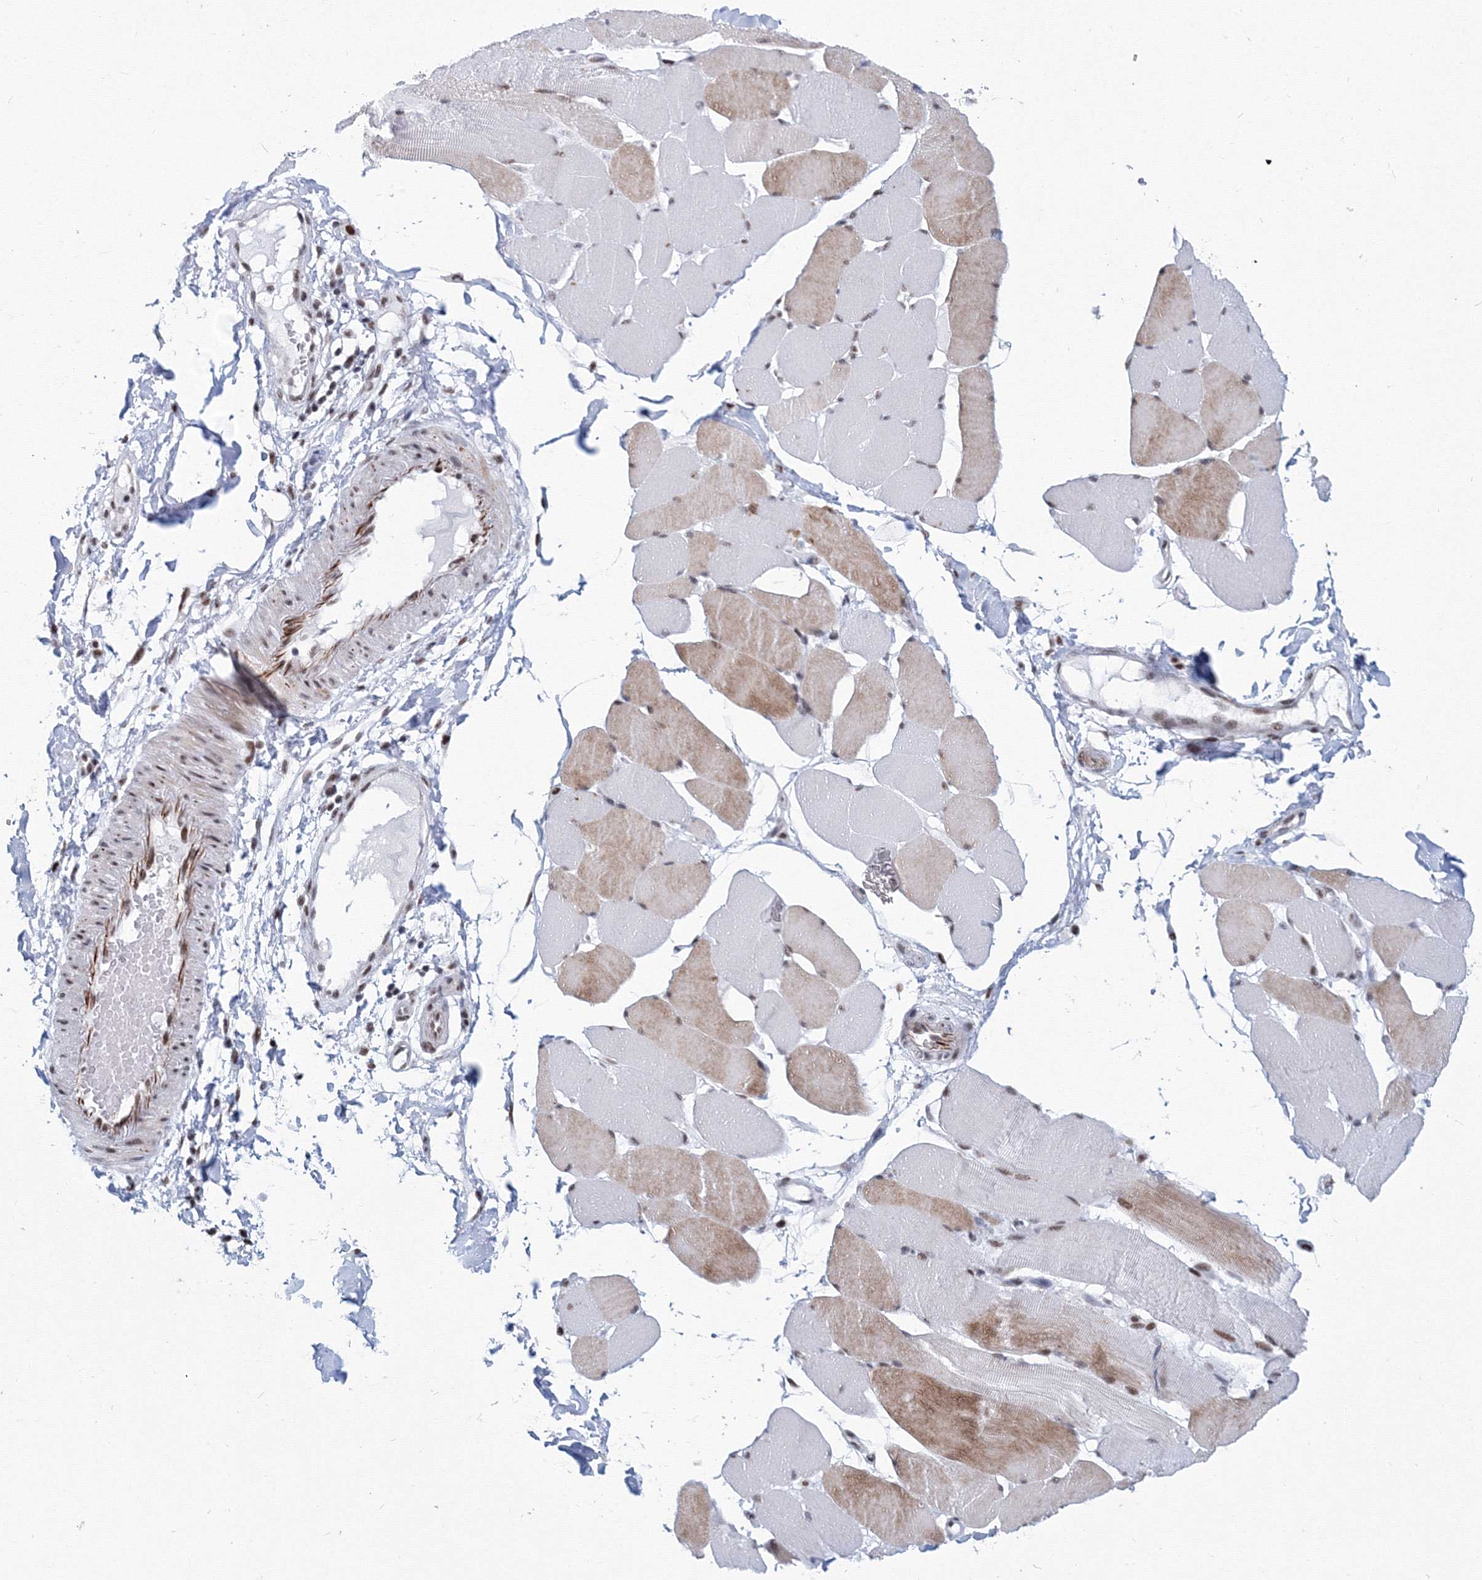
{"staining": {"intensity": "moderate", "quantity": "<25%", "location": "cytoplasmic/membranous,nuclear"}, "tissue": "skeletal muscle", "cell_type": "Myocytes", "image_type": "normal", "snomed": [{"axis": "morphology", "description": "Normal tissue, NOS"}, {"axis": "topography", "description": "Skin"}, {"axis": "topography", "description": "Skeletal muscle"}], "caption": "Unremarkable skeletal muscle was stained to show a protein in brown. There is low levels of moderate cytoplasmic/membranous,nuclear expression in about <25% of myocytes. (IHC, brightfield microscopy, high magnification).", "gene": "SF3B6", "patient": {"sex": "male", "age": 83}}